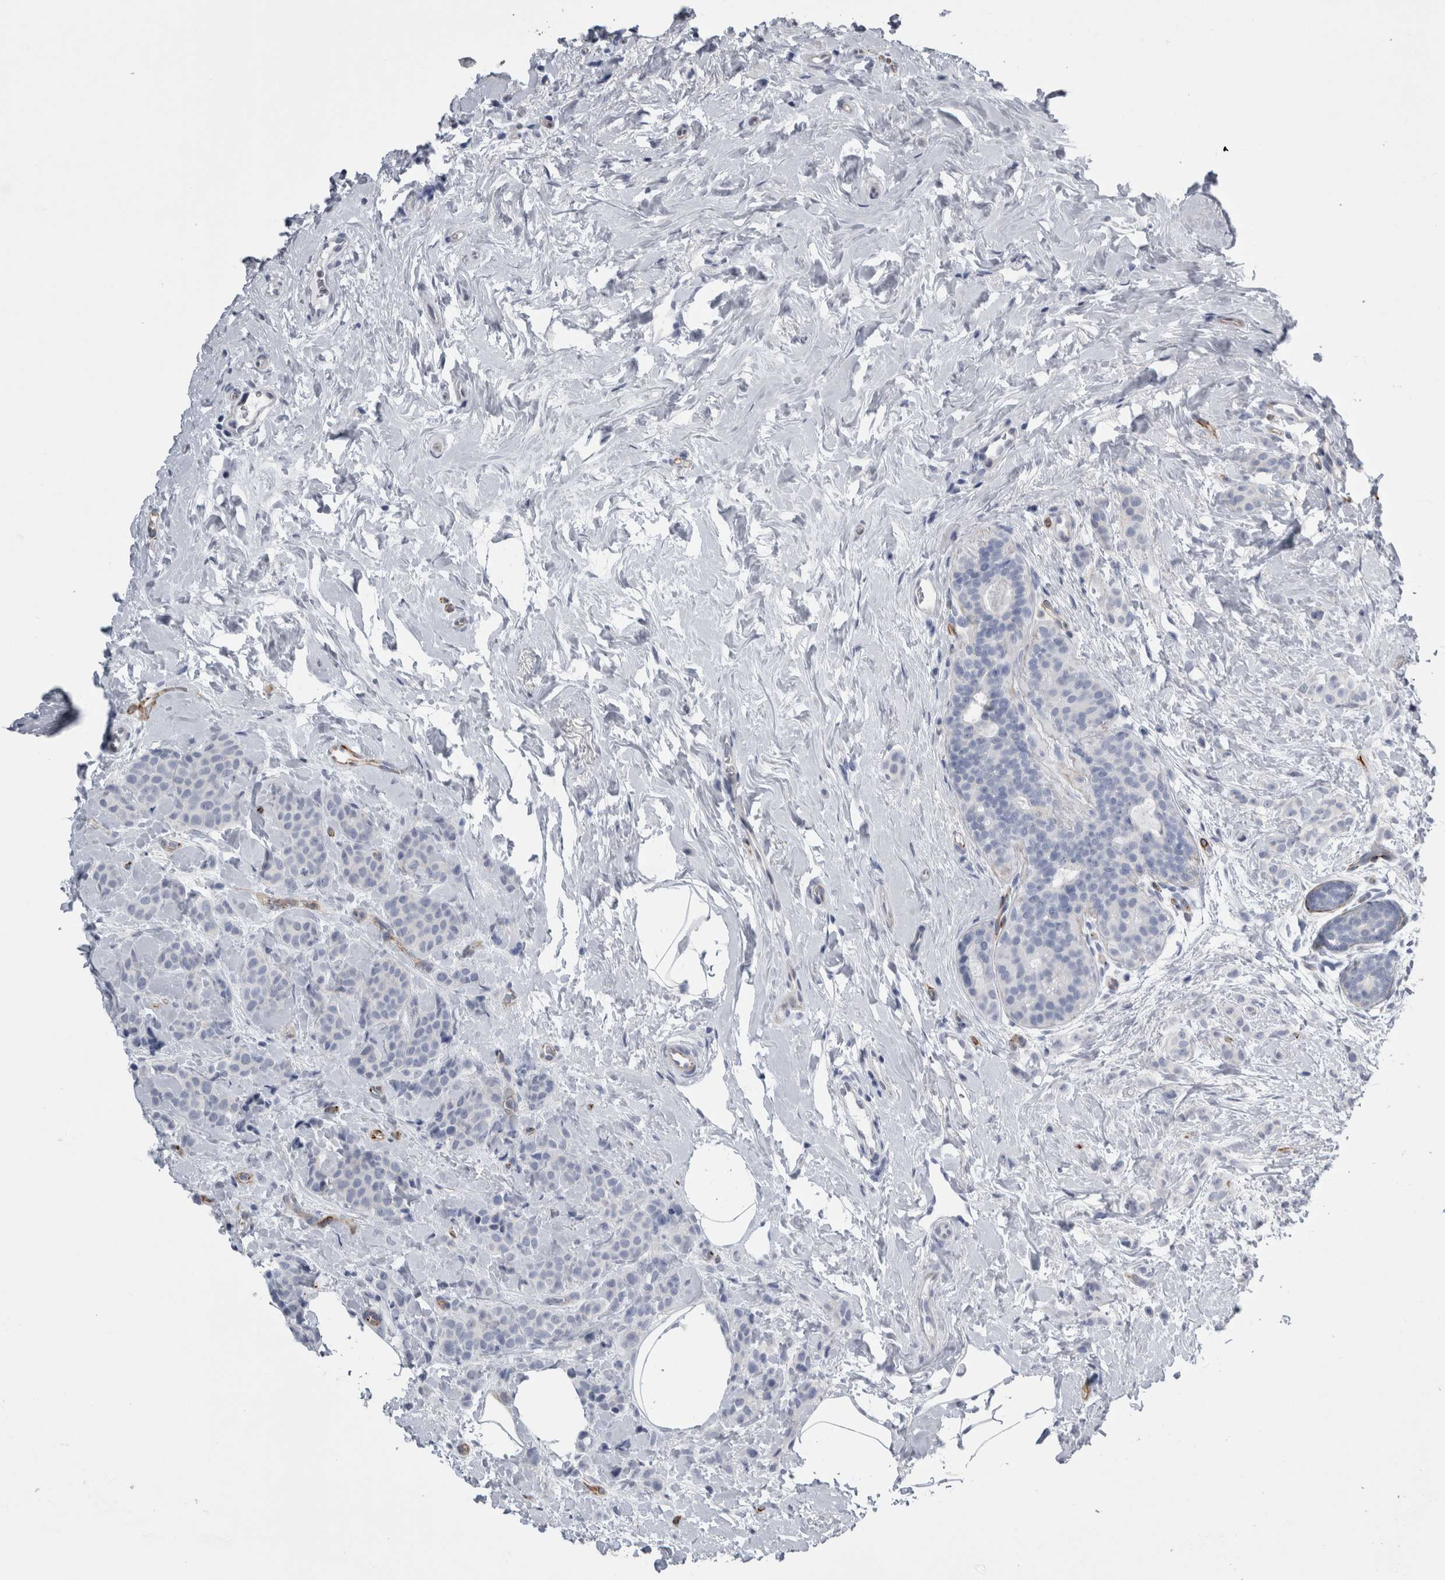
{"staining": {"intensity": "negative", "quantity": "none", "location": "none"}, "tissue": "breast cancer", "cell_type": "Tumor cells", "image_type": "cancer", "snomed": [{"axis": "morphology", "description": "Lobular carcinoma, in situ"}, {"axis": "morphology", "description": "Lobular carcinoma"}, {"axis": "topography", "description": "Breast"}], "caption": "Lobular carcinoma (breast) stained for a protein using IHC demonstrates no positivity tumor cells.", "gene": "VWDE", "patient": {"sex": "female", "age": 41}}